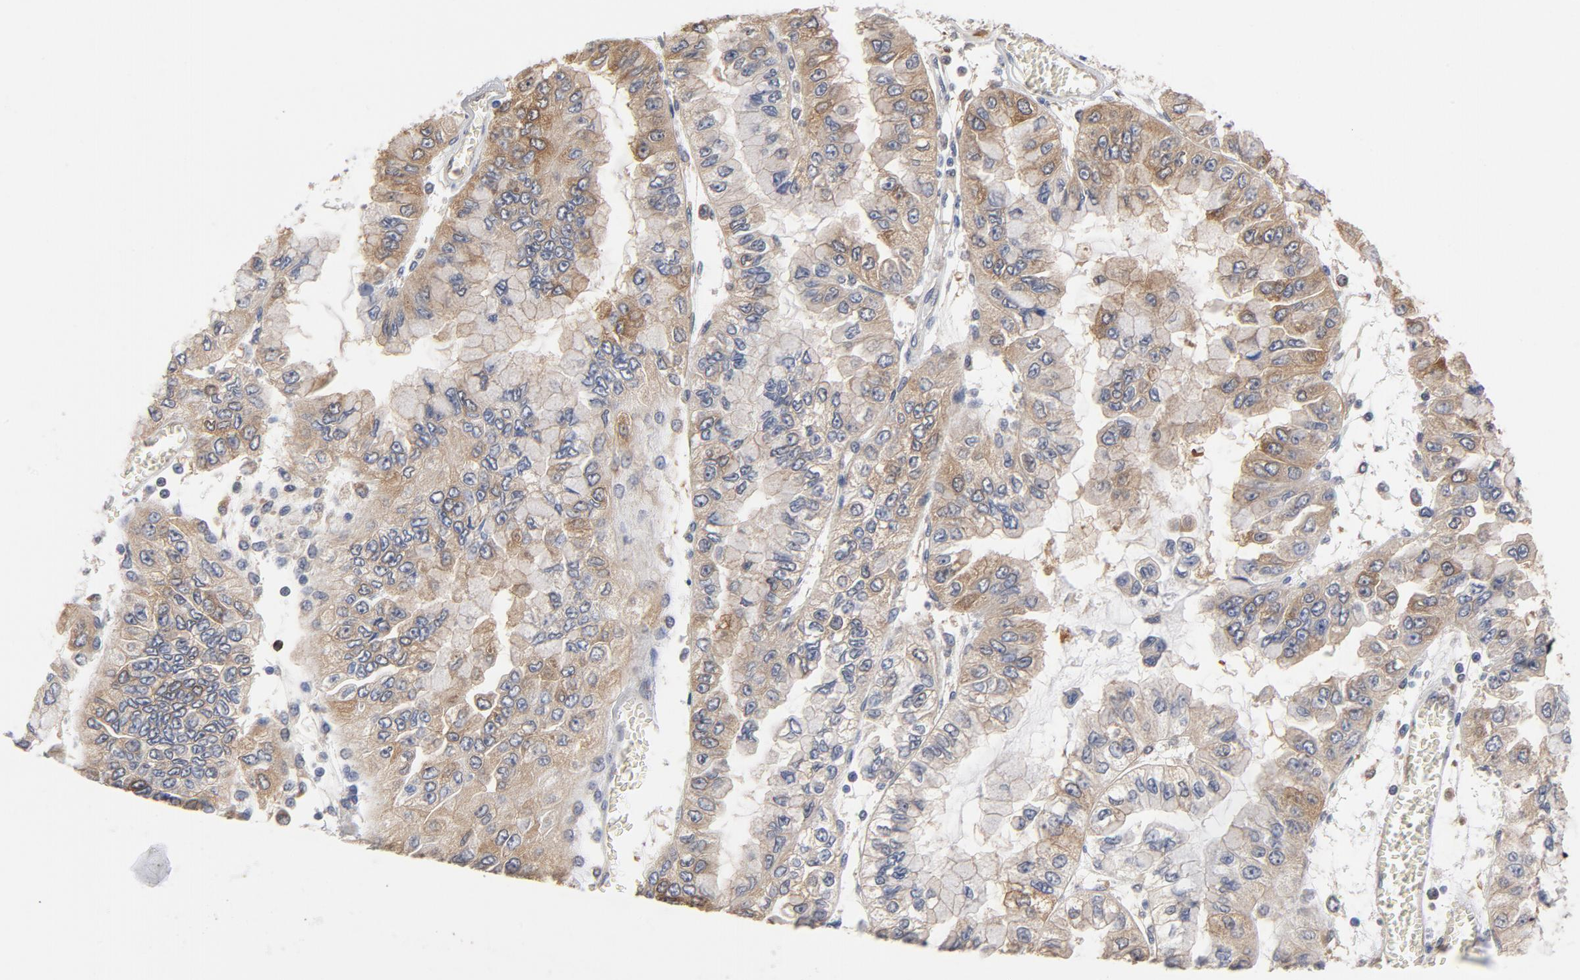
{"staining": {"intensity": "weak", "quantity": "25%-75%", "location": "cytoplasmic/membranous"}, "tissue": "liver cancer", "cell_type": "Tumor cells", "image_type": "cancer", "snomed": [{"axis": "morphology", "description": "Cholangiocarcinoma"}, {"axis": "topography", "description": "Liver"}], "caption": "IHC photomicrograph of neoplastic tissue: liver cancer stained using IHC demonstrates low levels of weak protein expression localized specifically in the cytoplasmic/membranous of tumor cells, appearing as a cytoplasmic/membranous brown color.", "gene": "ASMTL", "patient": {"sex": "female", "age": 79}}